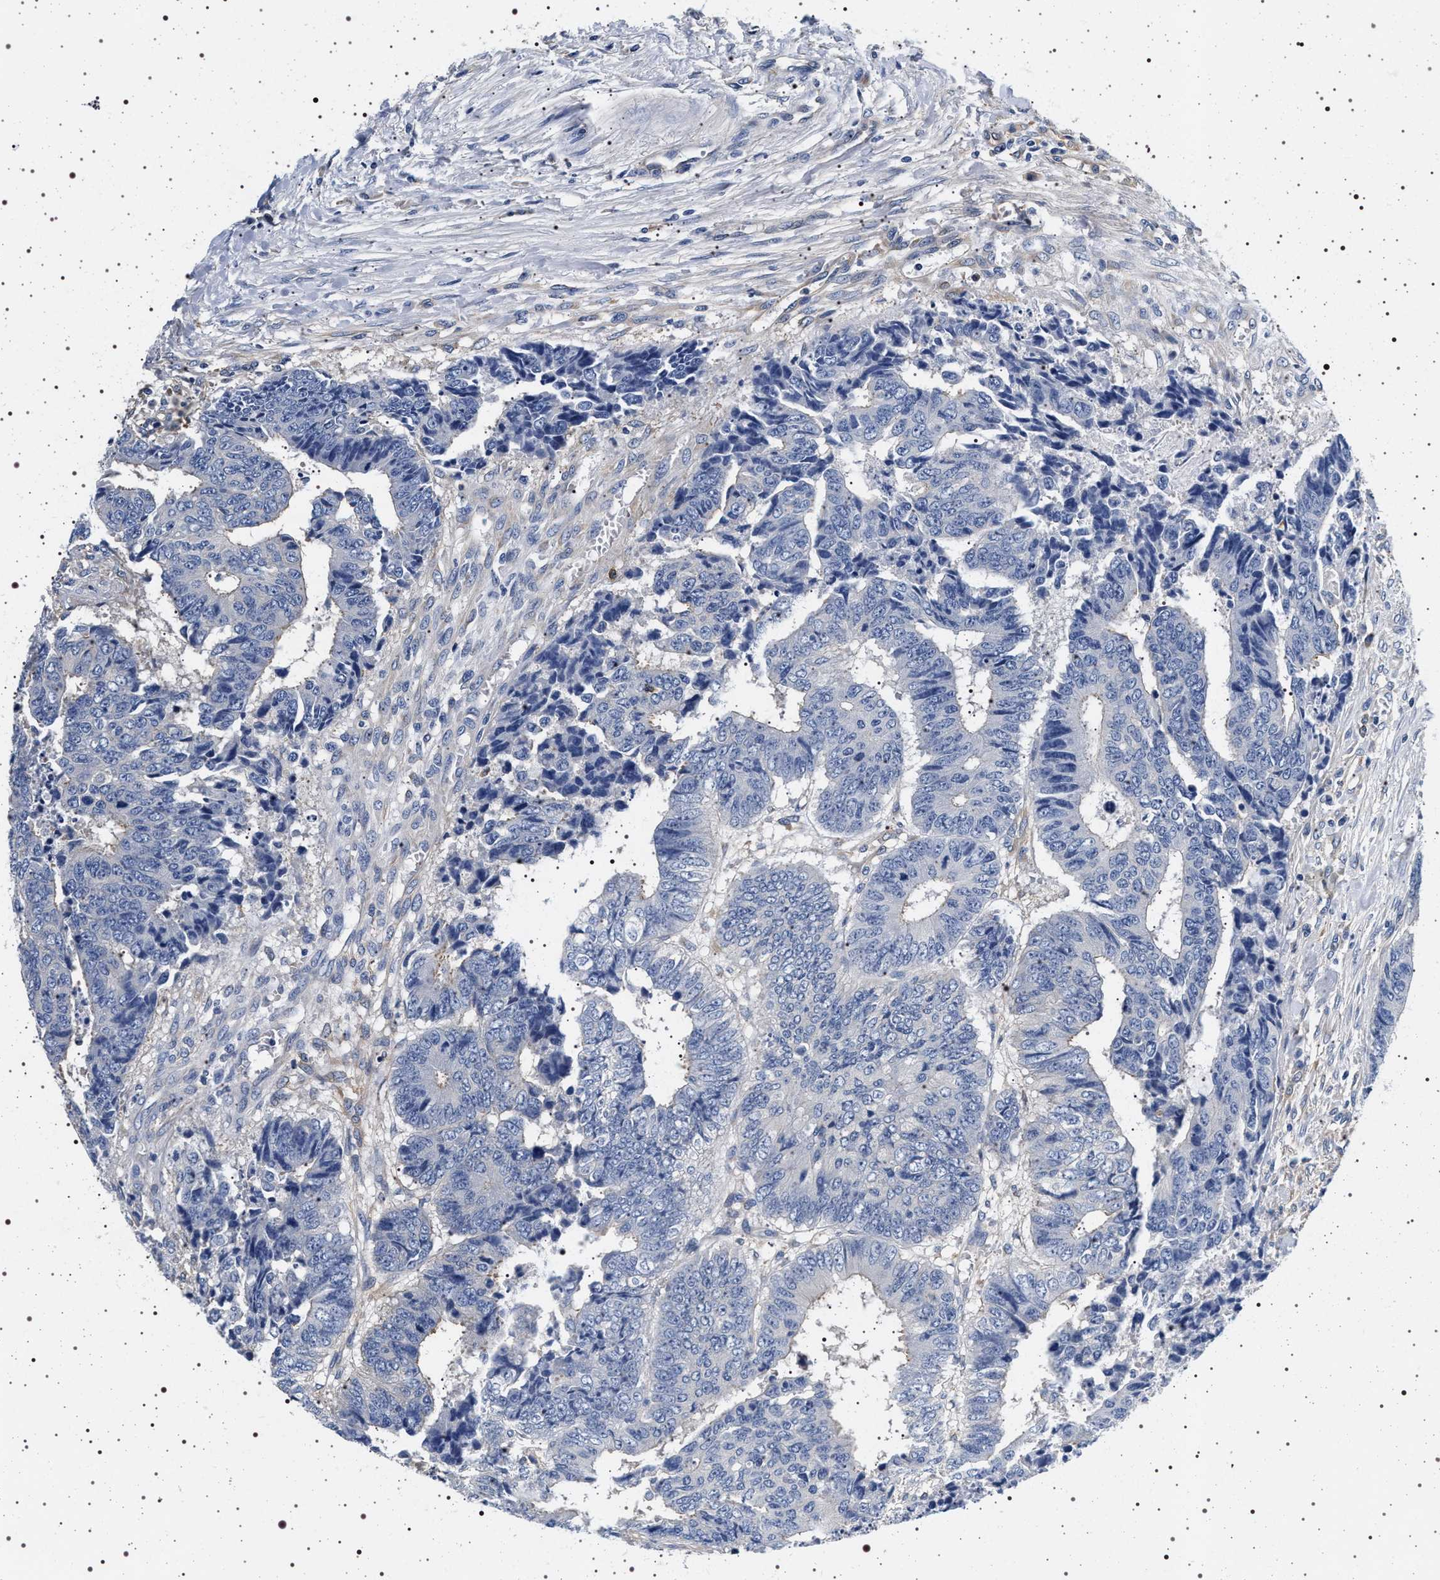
{"staining": {"intensity": "negative", "quantity": "none", "location": "none"}, "tissue": "colorectal cancer", "cell_type": "Tumor cells", "image_type": "cancer", "snomed": [{"axis": "morphology", "description": "Adenocarcinoma, NOS"}, {"axis": "topography", "description": "Rectum"}], "caption": "Immunohistochemical staining of human colorectal cancer (adenocarcinoma) displays no significant positivity in tumor cells.", "gene": "HSD17B1", "patient": {"sex": "male", "age": 84}}